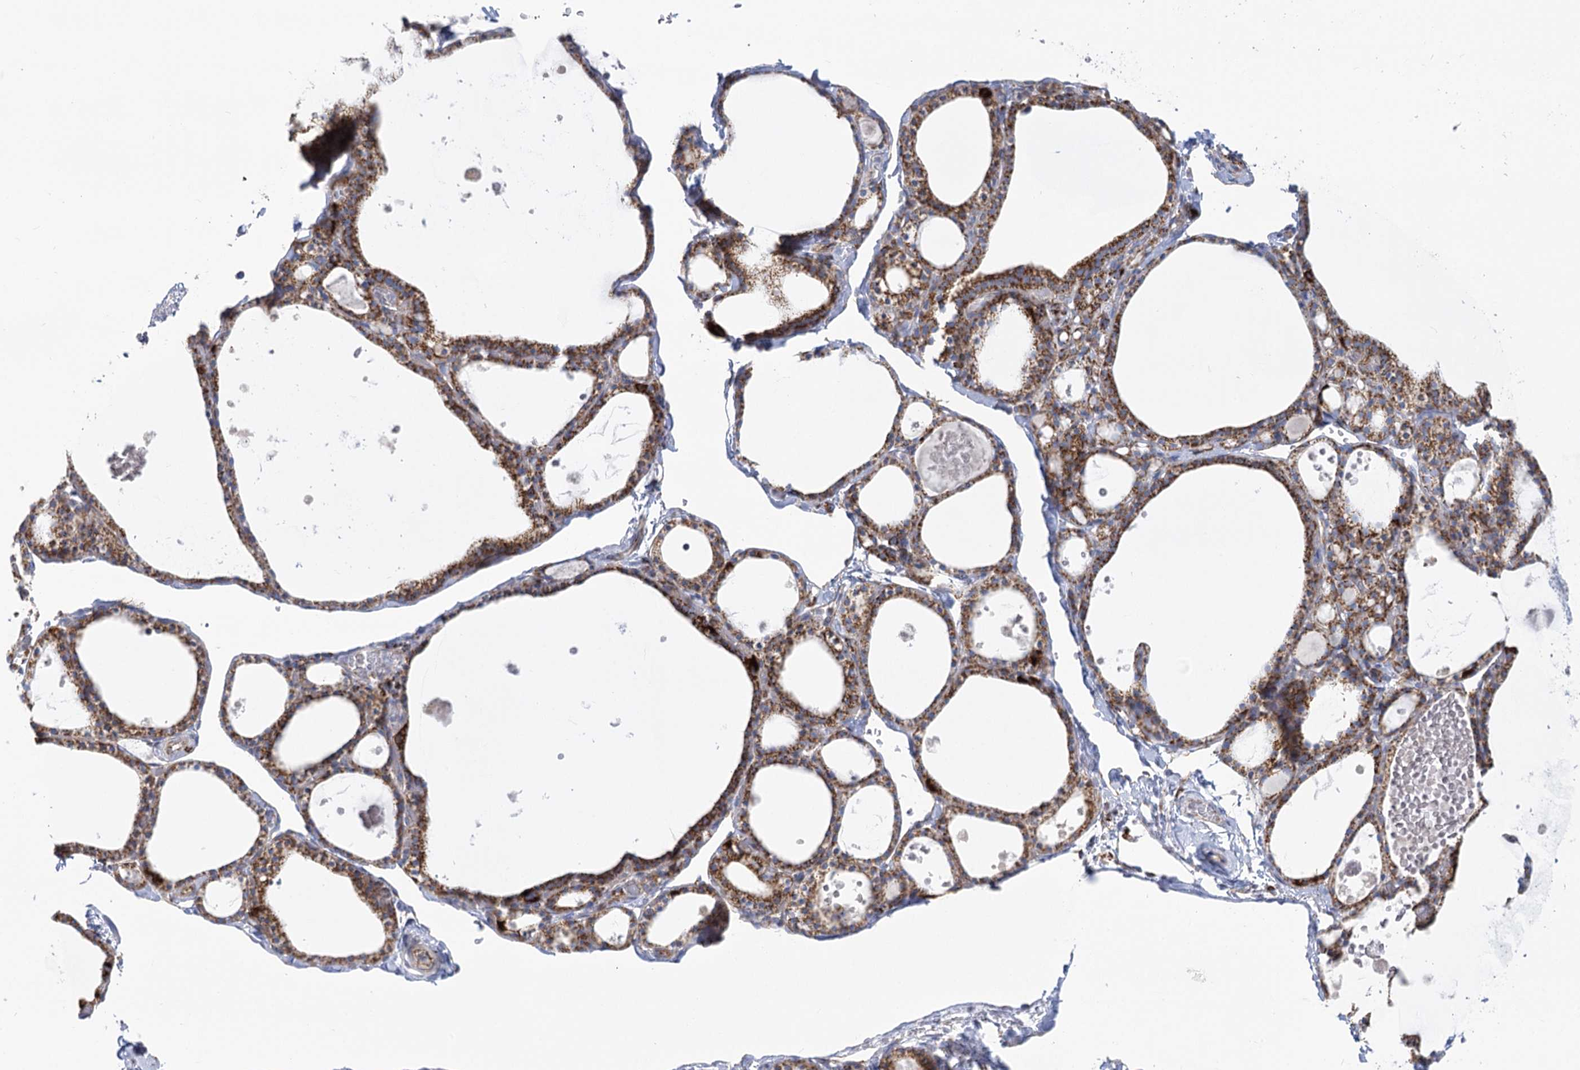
{"staining": {"intensity": "strong", "quantity": ">75%", "location": "cytoplasmic/membranous"}, "tissue": "thyroid gland", "cell_type": "Glandular cells", "image_type": "normal", "snomed": [{"axis": "morphology", "description": "Normal tissue, NOS"}, {"axis": "topography", "description": "Thyroid gland"}], "caption": "This photomicrograph displays unremarkable thyroid gland stained with IHC to label a protein in brown. The cytoplasmic/membranous of glandular cells show strong positivity for the protein. Nuclei are counter-stained blue.", "gene": "DHTKD1", "patient": {"sex": "male", "age": 56}}